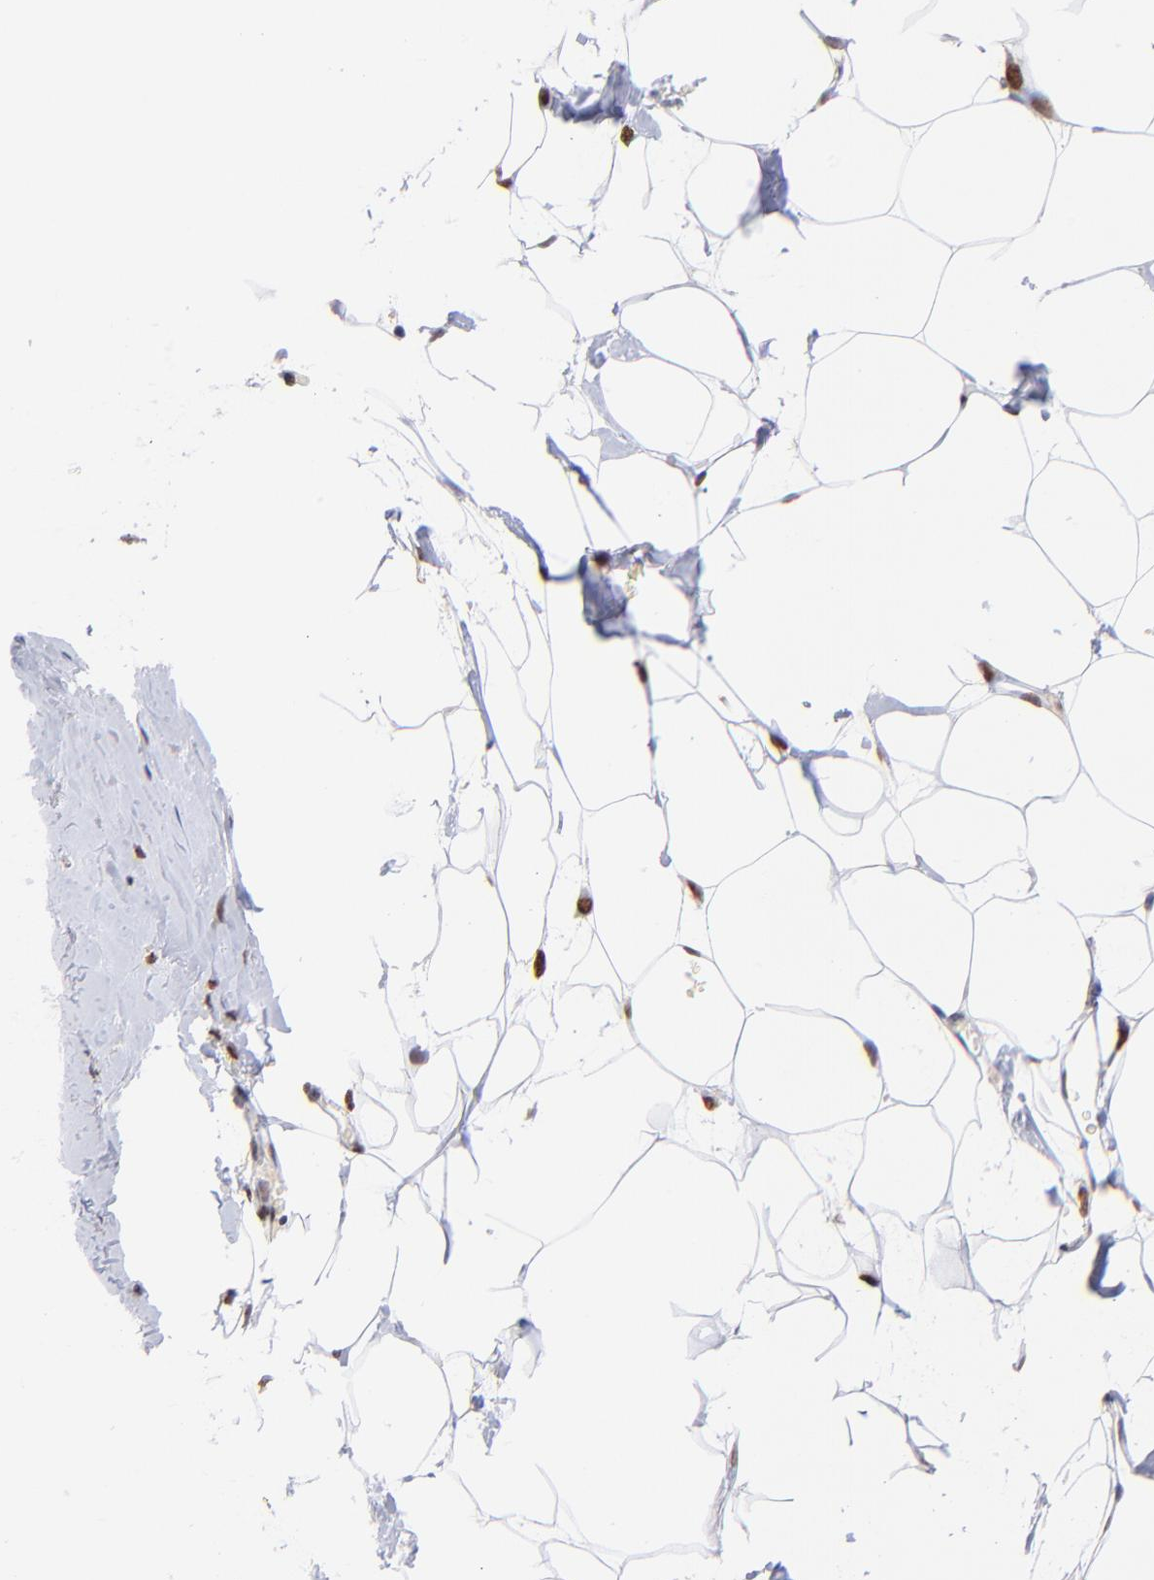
{"staining": {"intensity": "moderate", "quantity": ">75%", "location": "nuclear"}, "tissue": "breast", "cell_type": "Adipocytes", "image_type": "normal", "snomed": [{"axis": "morphology", "description": "Normal tissue, NOS"}, {"axis": "topography", "description": "Breast"}, {"axis": "topography", "description": "Adipose tissue"}], "caption": "Approximately >75% of adipocytes in normal human breast display moderate nuclear protein staining as visualized by brown immunohistochemical staining.", "gene": "MIDEAS", "patient": {"sex": "female", "age": 25}}